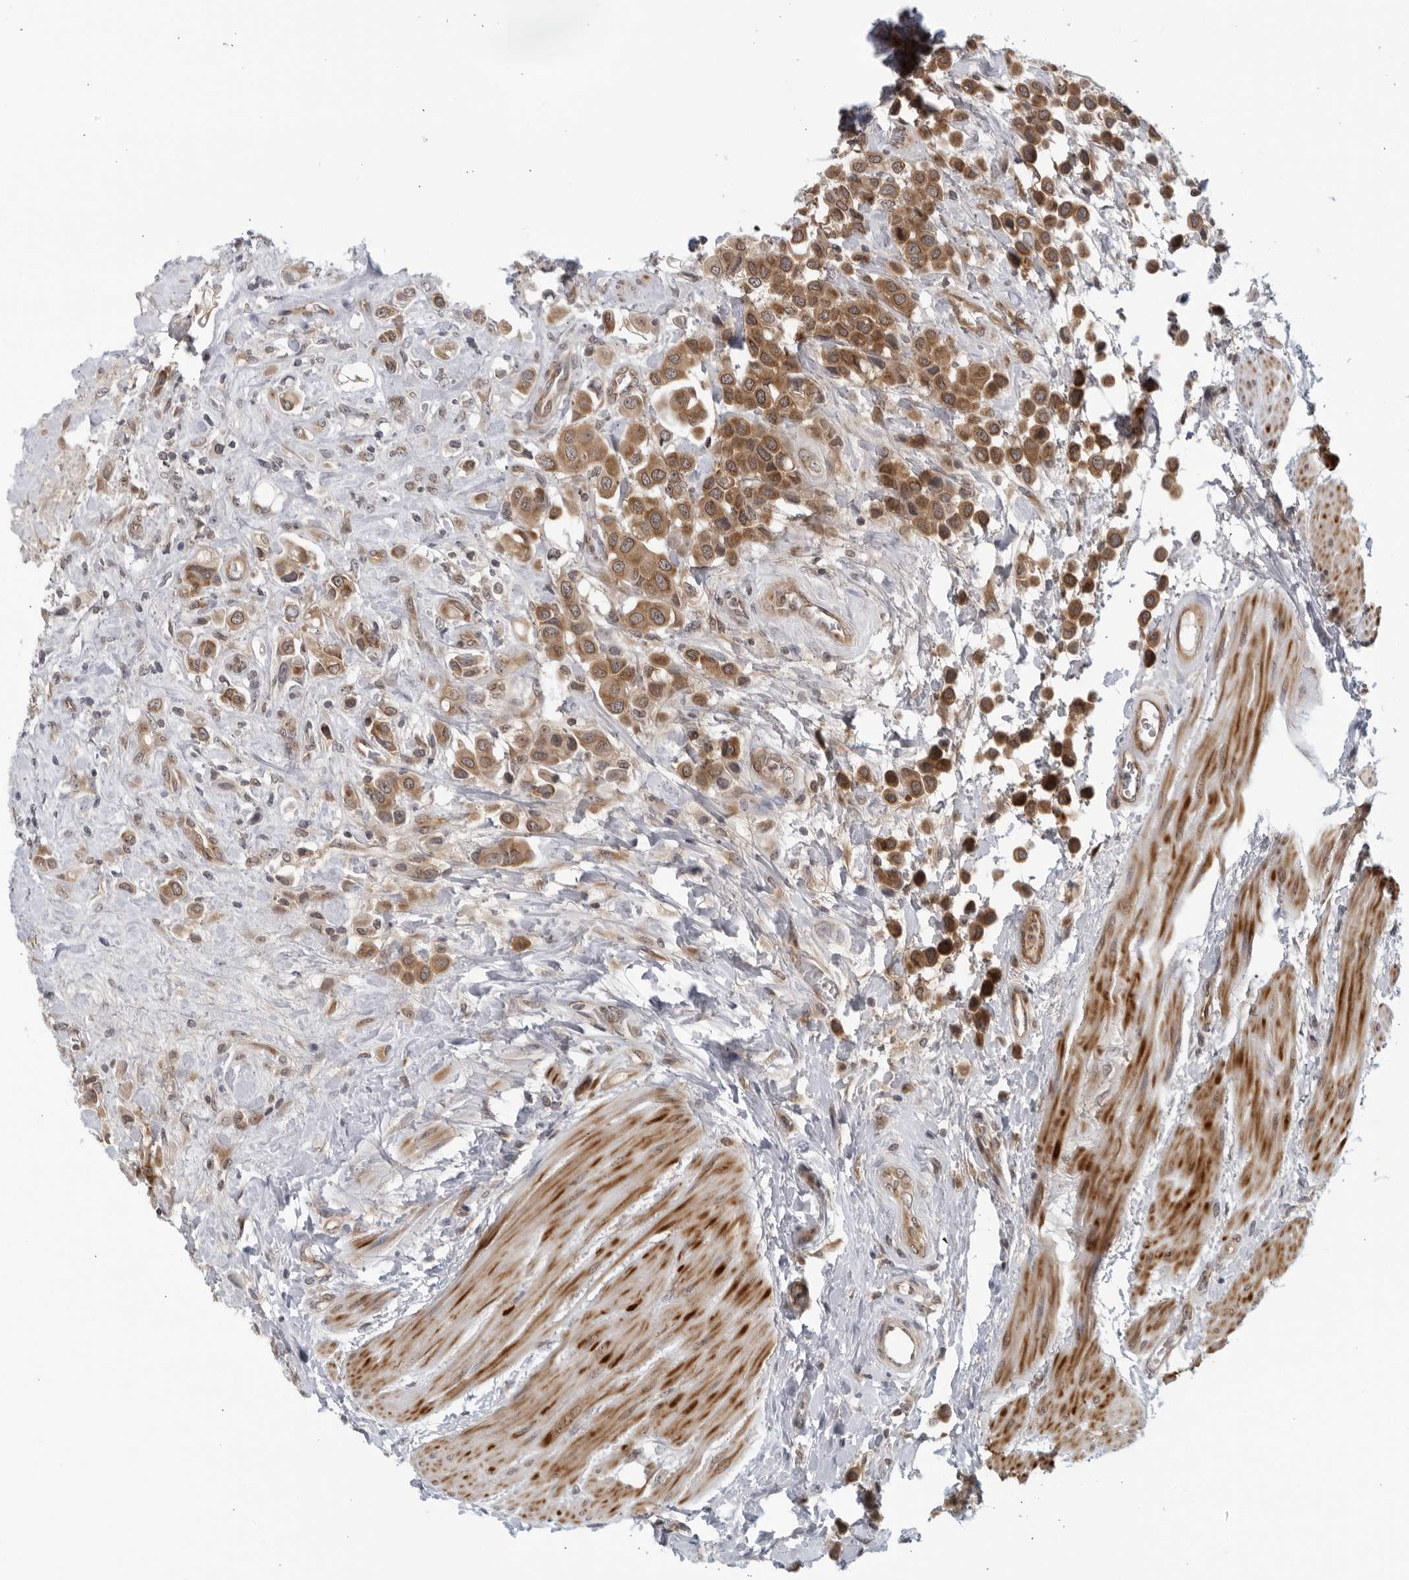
{"staining": {"intensity": "moderate", "quantity": ">75%", "location": "cytoplasmic/membranous"}, "tissue": "urothelial cancer", "cell_type": "Tumor cells", "image_type": "cancer", "snomed": [{"axis": "morphology", "description": "Urothelial carcinoma, High grade"}, {"axis": "topography", "description": "Urinary bladder"}], "caption": "This is a micrograph of IHC staining of urothelial cancer, which shows moderate positivity in the cytoplasmic/membranous of tumor cells.", "gene": "RC3H1", "patient": {"sex": "male", "age": 50}}